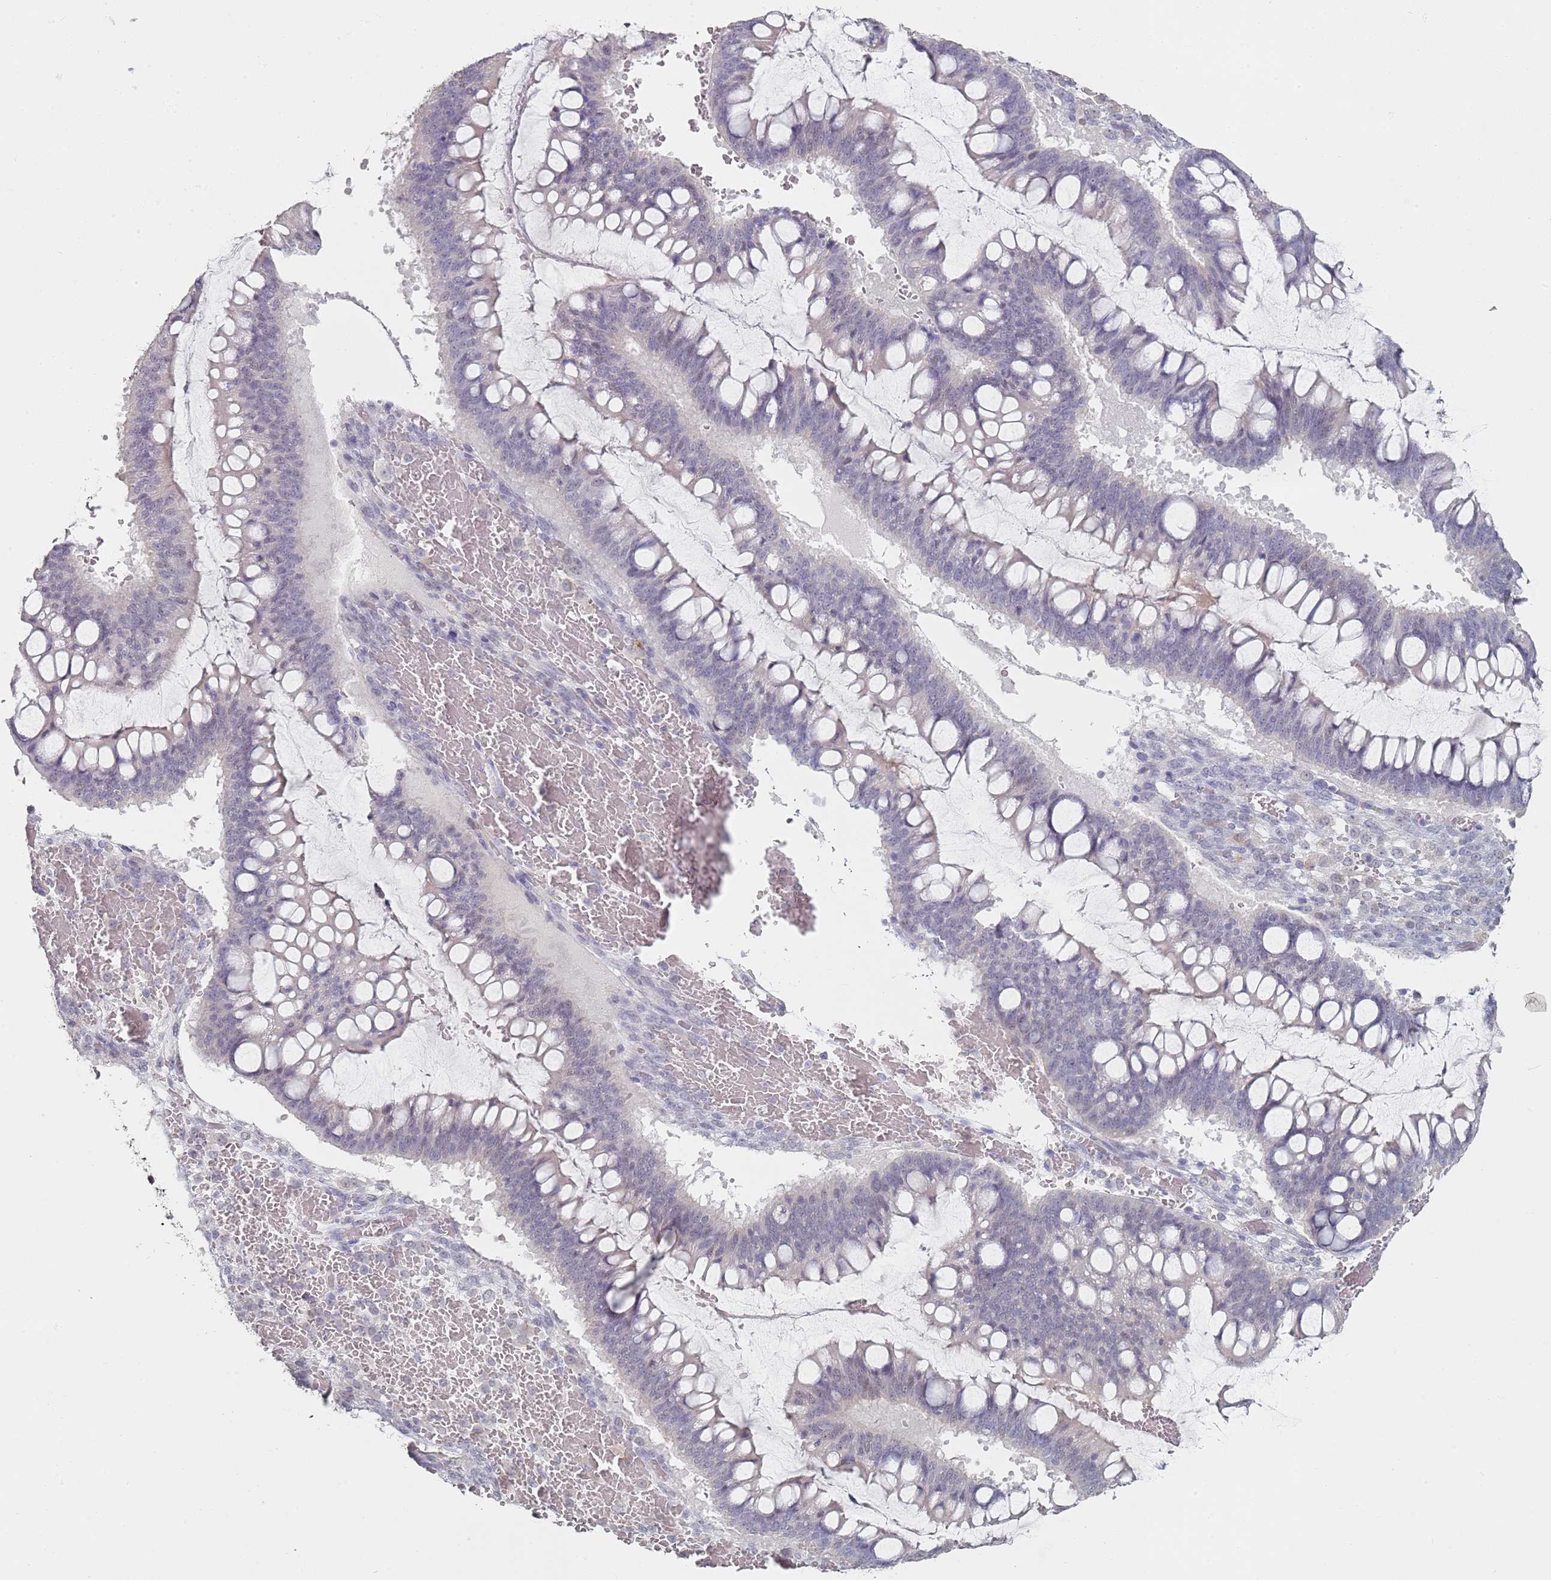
{"staining": {"intensity": "weak", "quantity": "<25%", "location": "nuclear"}, "tissue": "ovarian cancer", "cell_type": "Tumor cells", "image_type": "cancer", "snomed": [{"axis": "morphology", "description": "Cystadenocarcinoma, mucinous, NOS"}, {"axis": "topography", "description": "Ovary"}], "caption": "This is an immunohistochemistry histopathology image of mucinous cystadenocarcinoma (ovarian). There is no staining in tumor cells.", "gene": "DNAH11", "patient": {"sex": "female", "age": 73}}